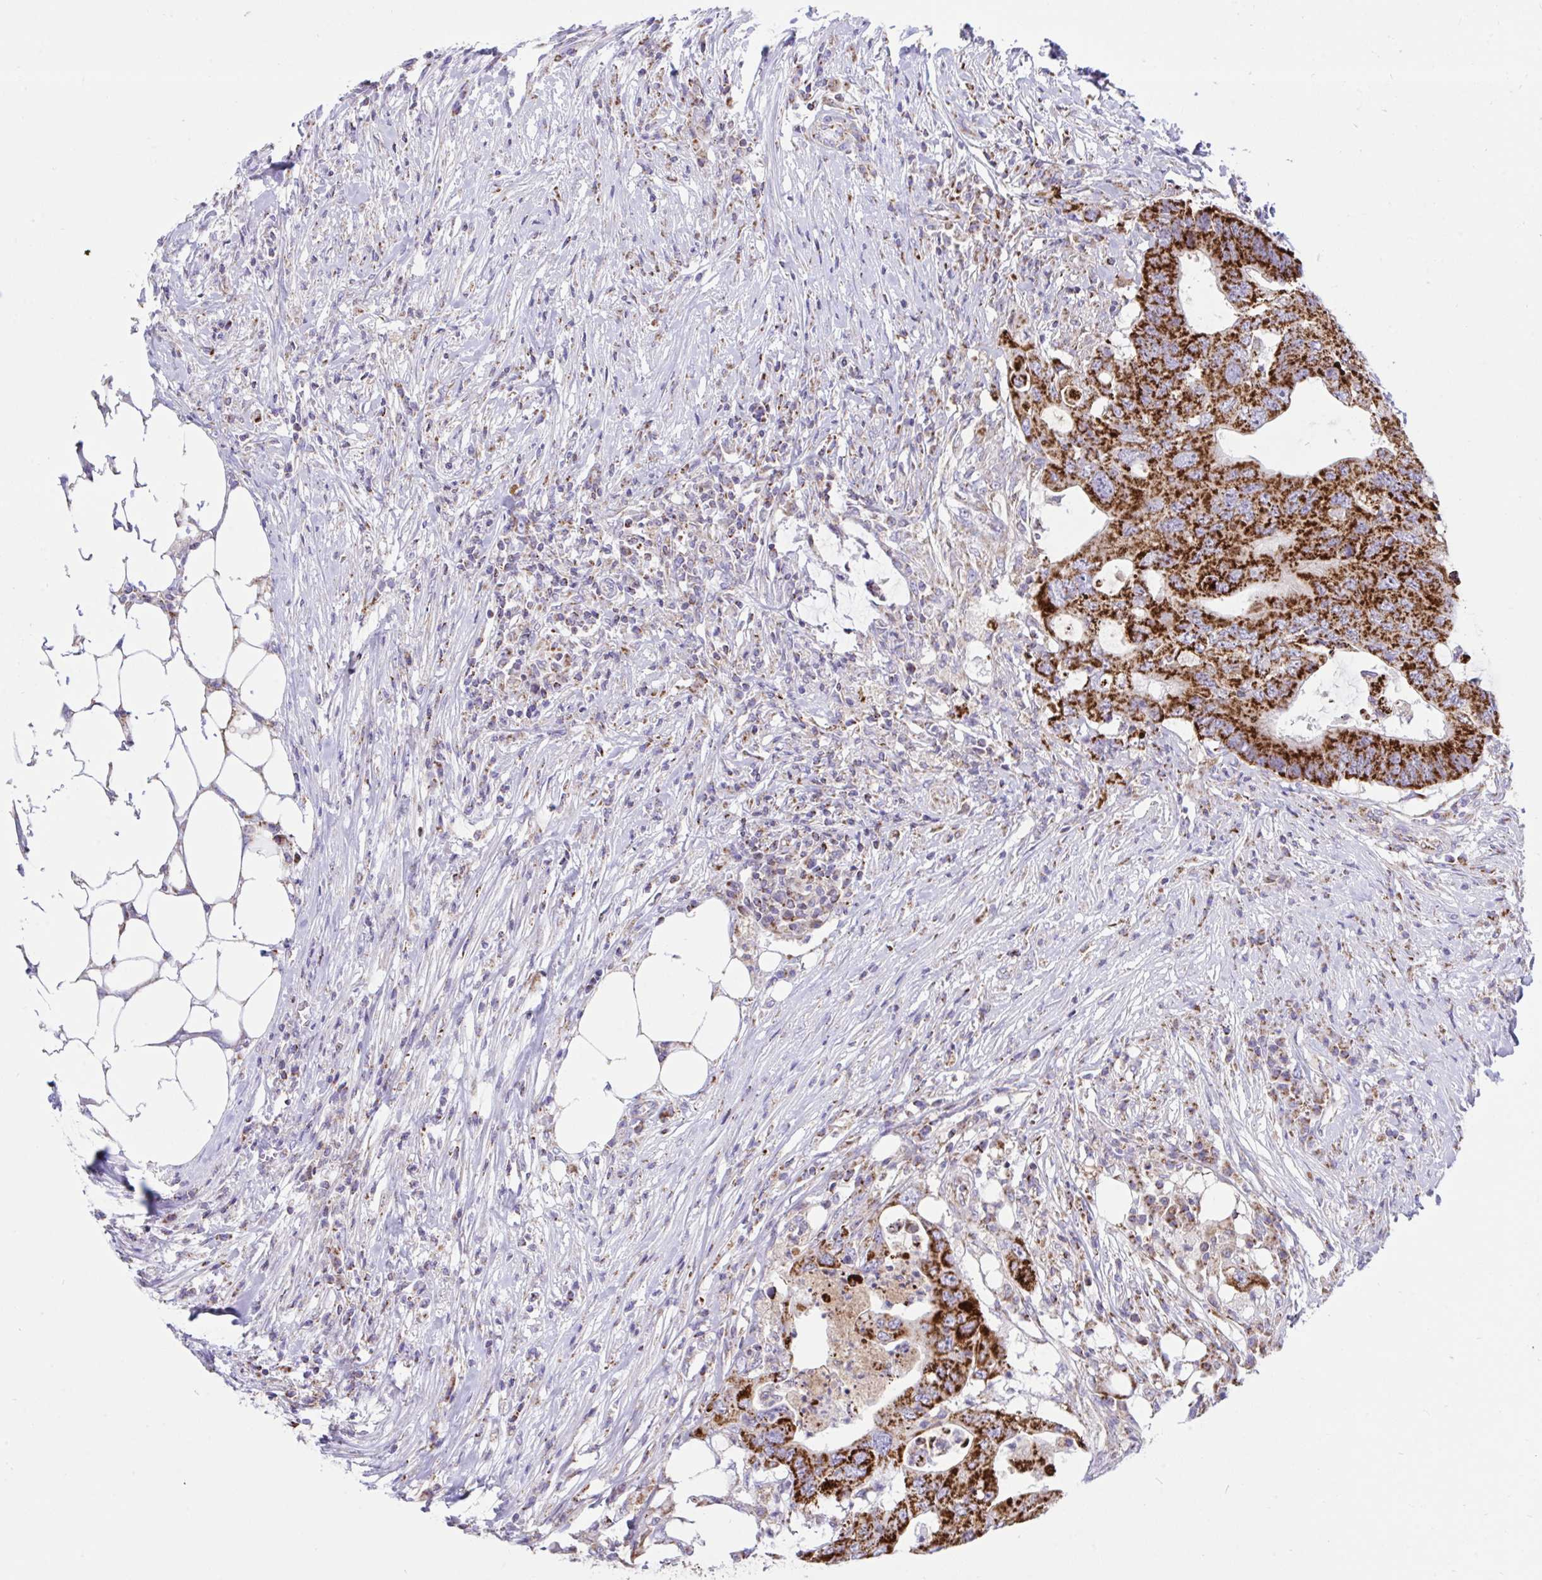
{"staining": {"intensity": "strong", "quantity": ">75%", "location": "cytoplasmic/membranous"}, "tissue": "colorectal cancer", "cell_type": "Tumor cells", "image_type": "cancer", "snomed": [{"axis": "morphology", "description": "Adenocarcinoma, NOS"}, {"axis": "topography", "description": "Colon"}], "caption": "IHC (DAB) staining of colorectal cancer exhibits strong cytoplasmic/membranous protein expression in about >75% of tumor cells.", "gene": "HSPE1", "patient": {"sex": "male", "age": 71}}